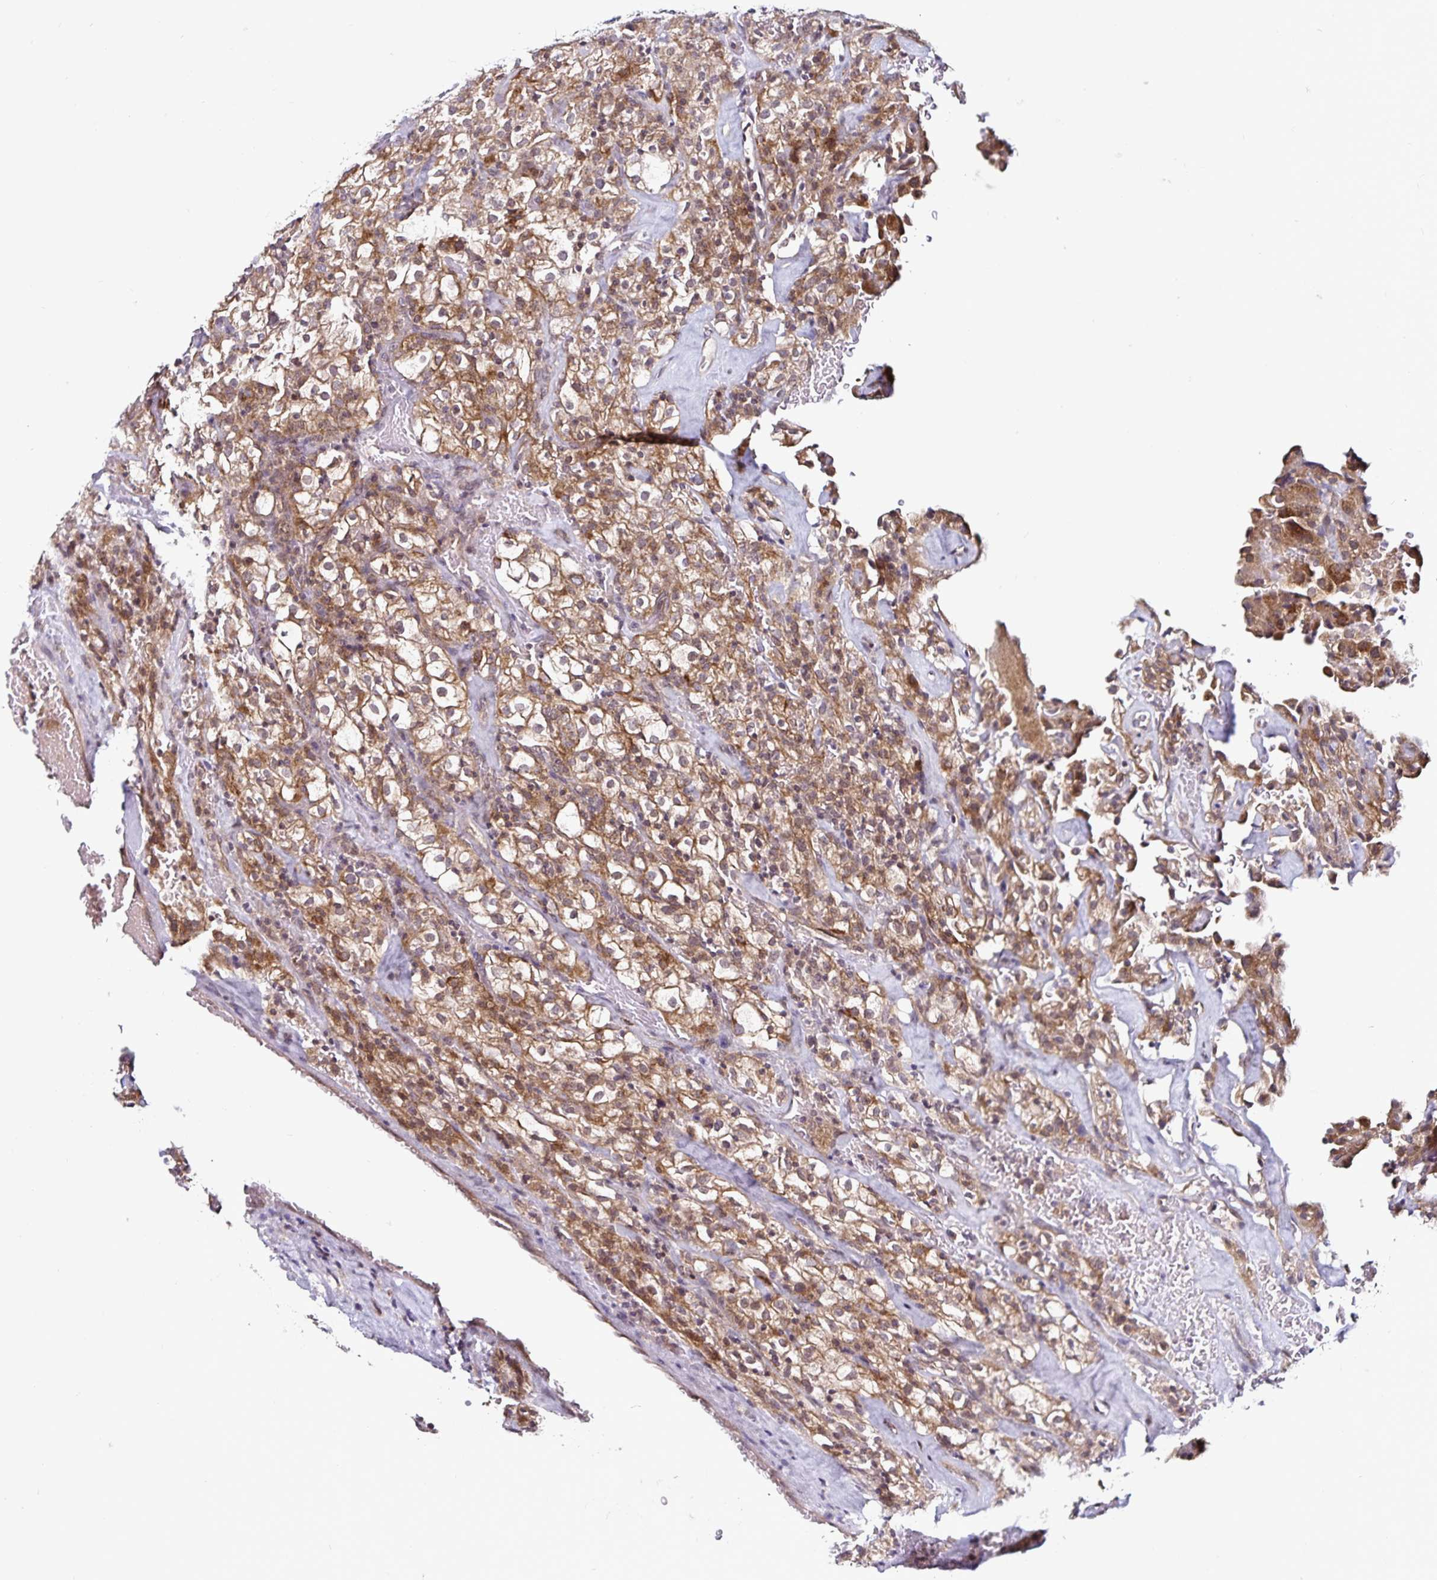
{"staining": {"intensity": "moderate", "quantity": ">75%", "location": "cytoplasmic/membranous"}, "tissue": "renal cancer", "cell_type": "Tumor cells", "image_type": "cancer", "snomed": [{"axis": "morphology", "description": "Adenocarcinoma, NOS"}, {"axis": "topography", "description": "Kidney"}], "caption": "High-magnification brightfield microscopy of renal adenocarcinoma stained with DAB (brown) and counterstained with hematoxylin (blue). tumor cells exhibit moderate cytoplasmic/membranous positivity is appreciated in approximately>75% of cells.", "gene": "ACSL5", "patient": {"sex": "female", "age": 74}}